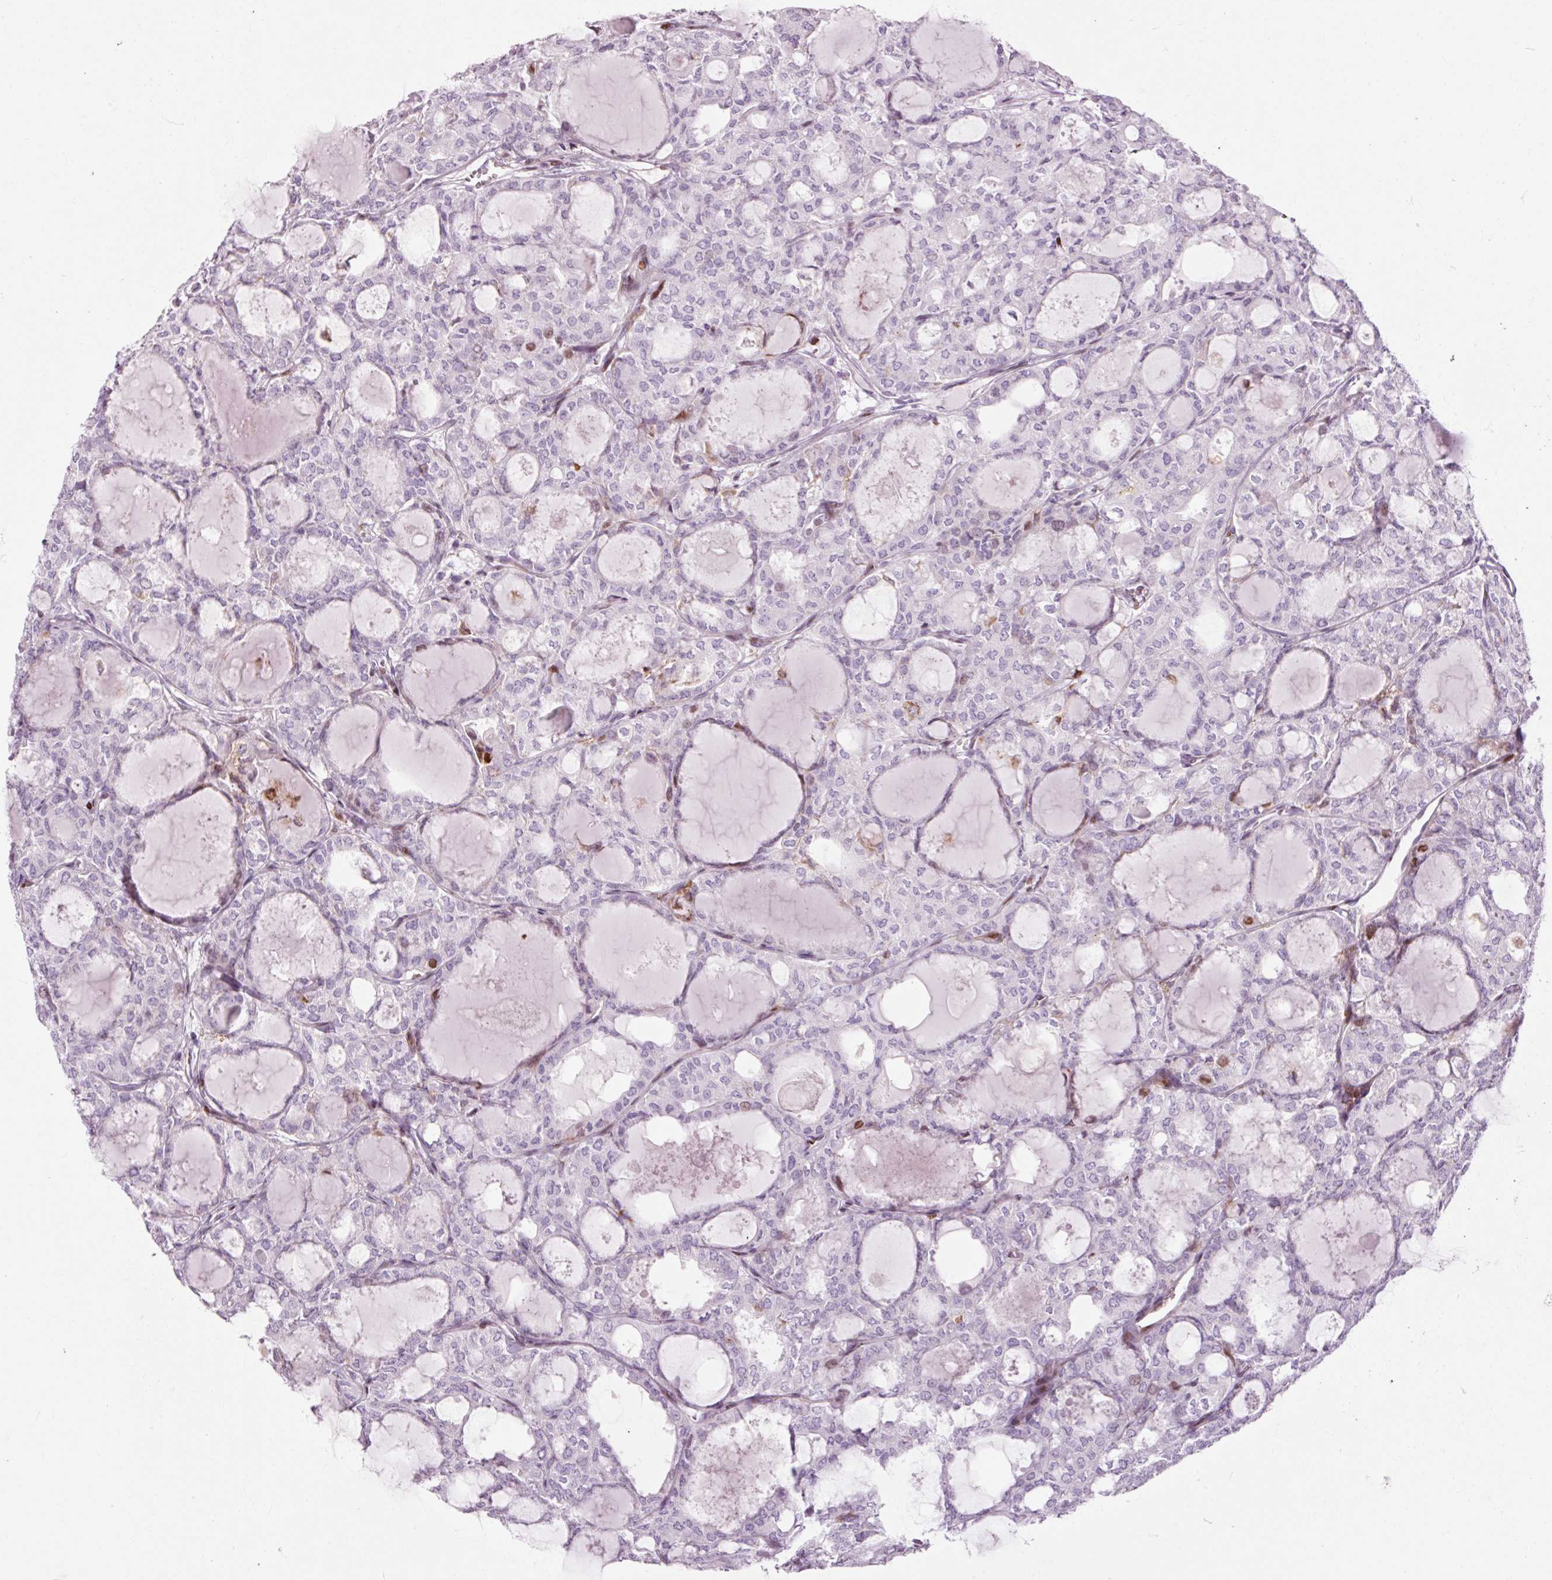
{"staining": {"intensity": "moderate", "quantity": "<25%", "location": "nuclear"}, "tissue": "thyroid cancer", "cell_type": "Tumor cells", "image_type": "cancer", "snomed": [{"axis": "morphology", "description": "Follicular adenoma carcinoma, NOS"}, {"axis": "topography", "description": "Thyroid gland"}], "caption": "Brown immunohistochemical staining in human thyroid cancer demonstrates moderate nuclear positivity in approximately <25% of tumor cells.", "gene": "ANKRD20A1", "patient": {"sex": "male", "age": 75}}